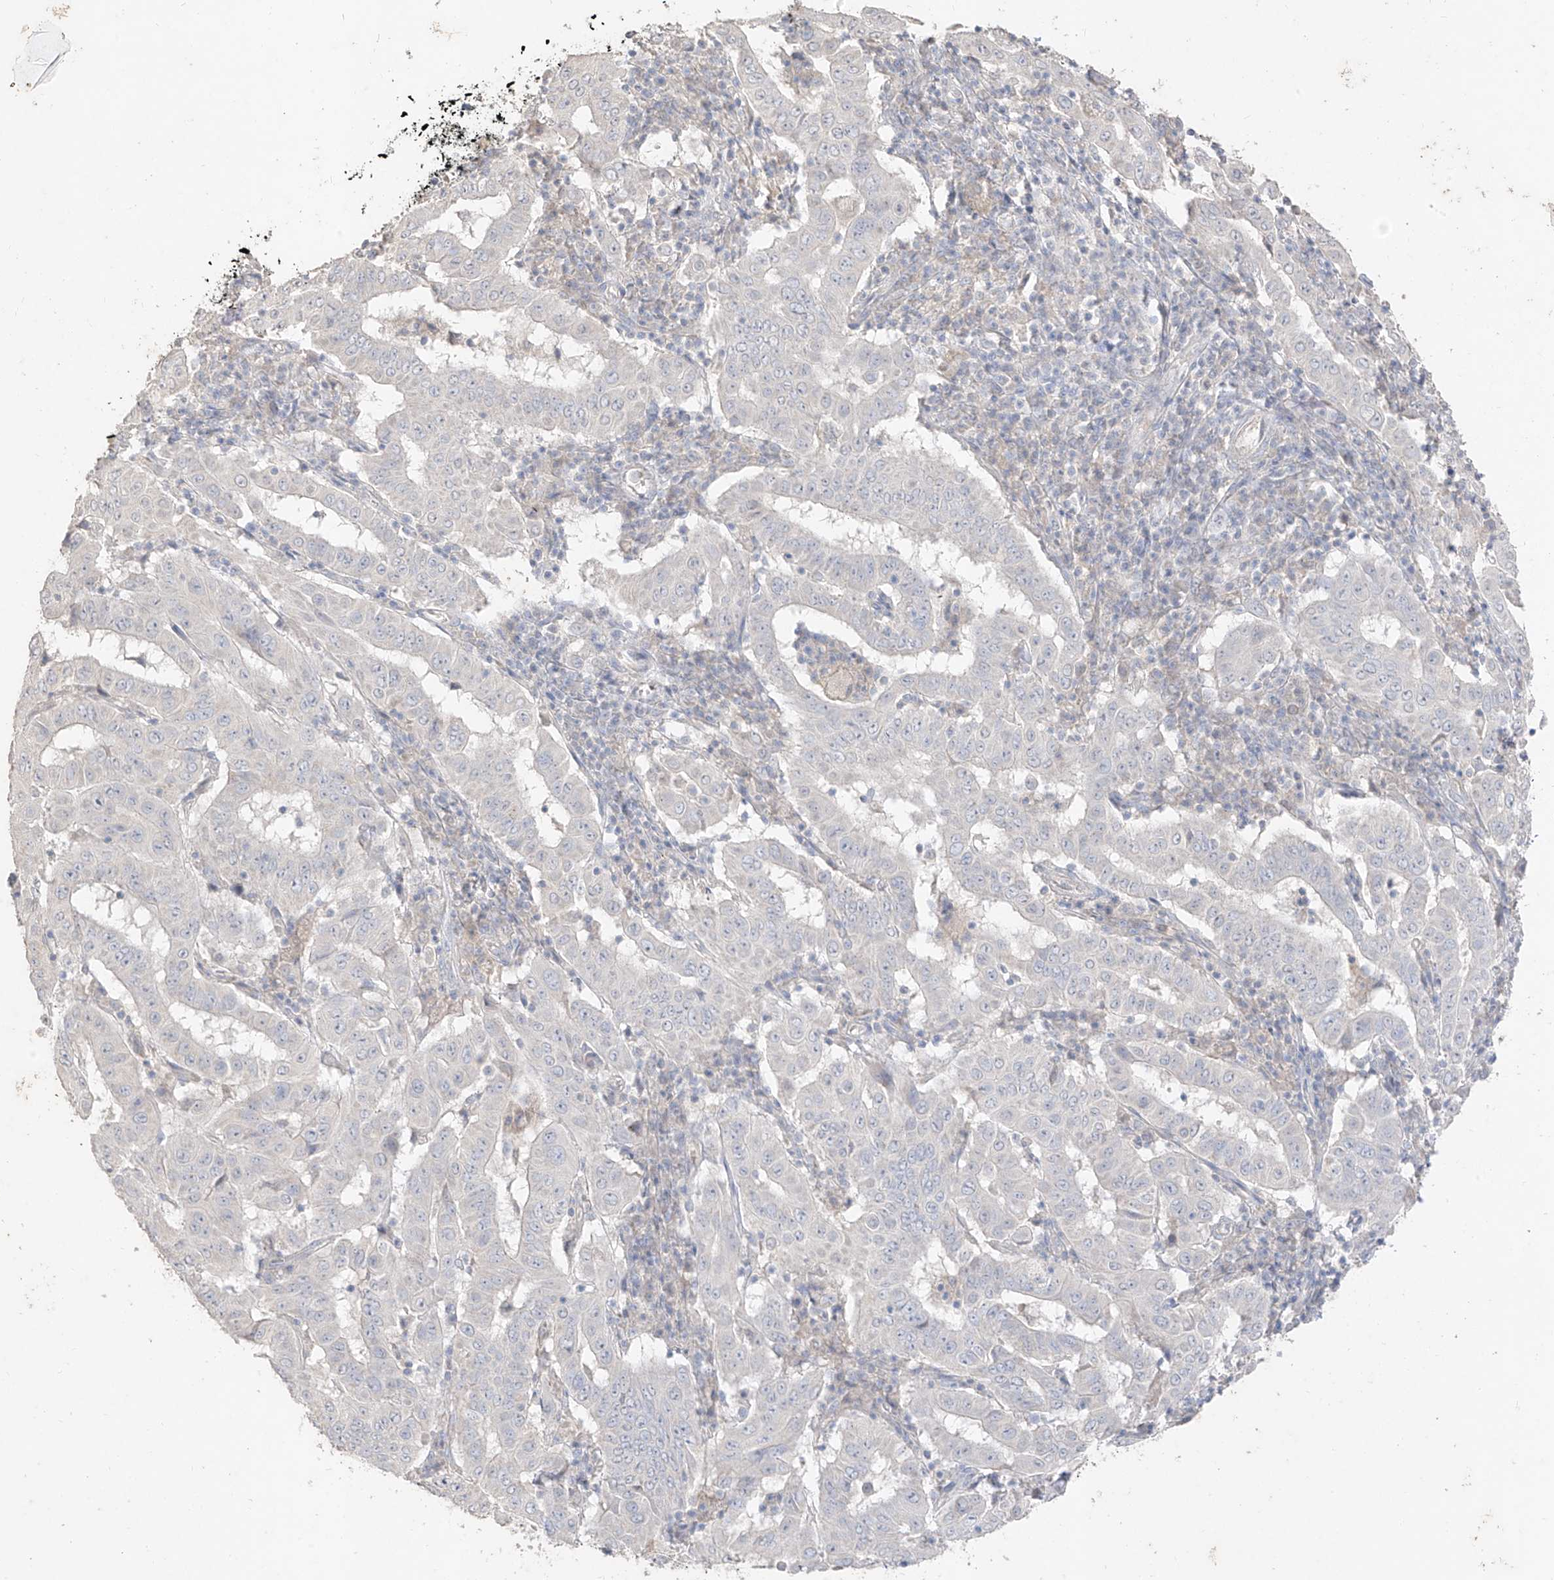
{"staining": {"intensity": "negative", "quantity": "none", "location": "none"}, "tissue": "pancreatic cancer", "cell_type": "Tumor cells", "image_type": "cancer", "snomed": [{"axis": "morphology", "description": "Adenocarcinoma, NOS"}, {"axis": "topography", "description": "Pancreas"}], "caption": "Human pancreatic adenocarcinoma stained for a protein using IHC exhibits no expression in tumor cells.", "gene": "ZZEF1", "patient": {"sex": "male", "age": 63}}